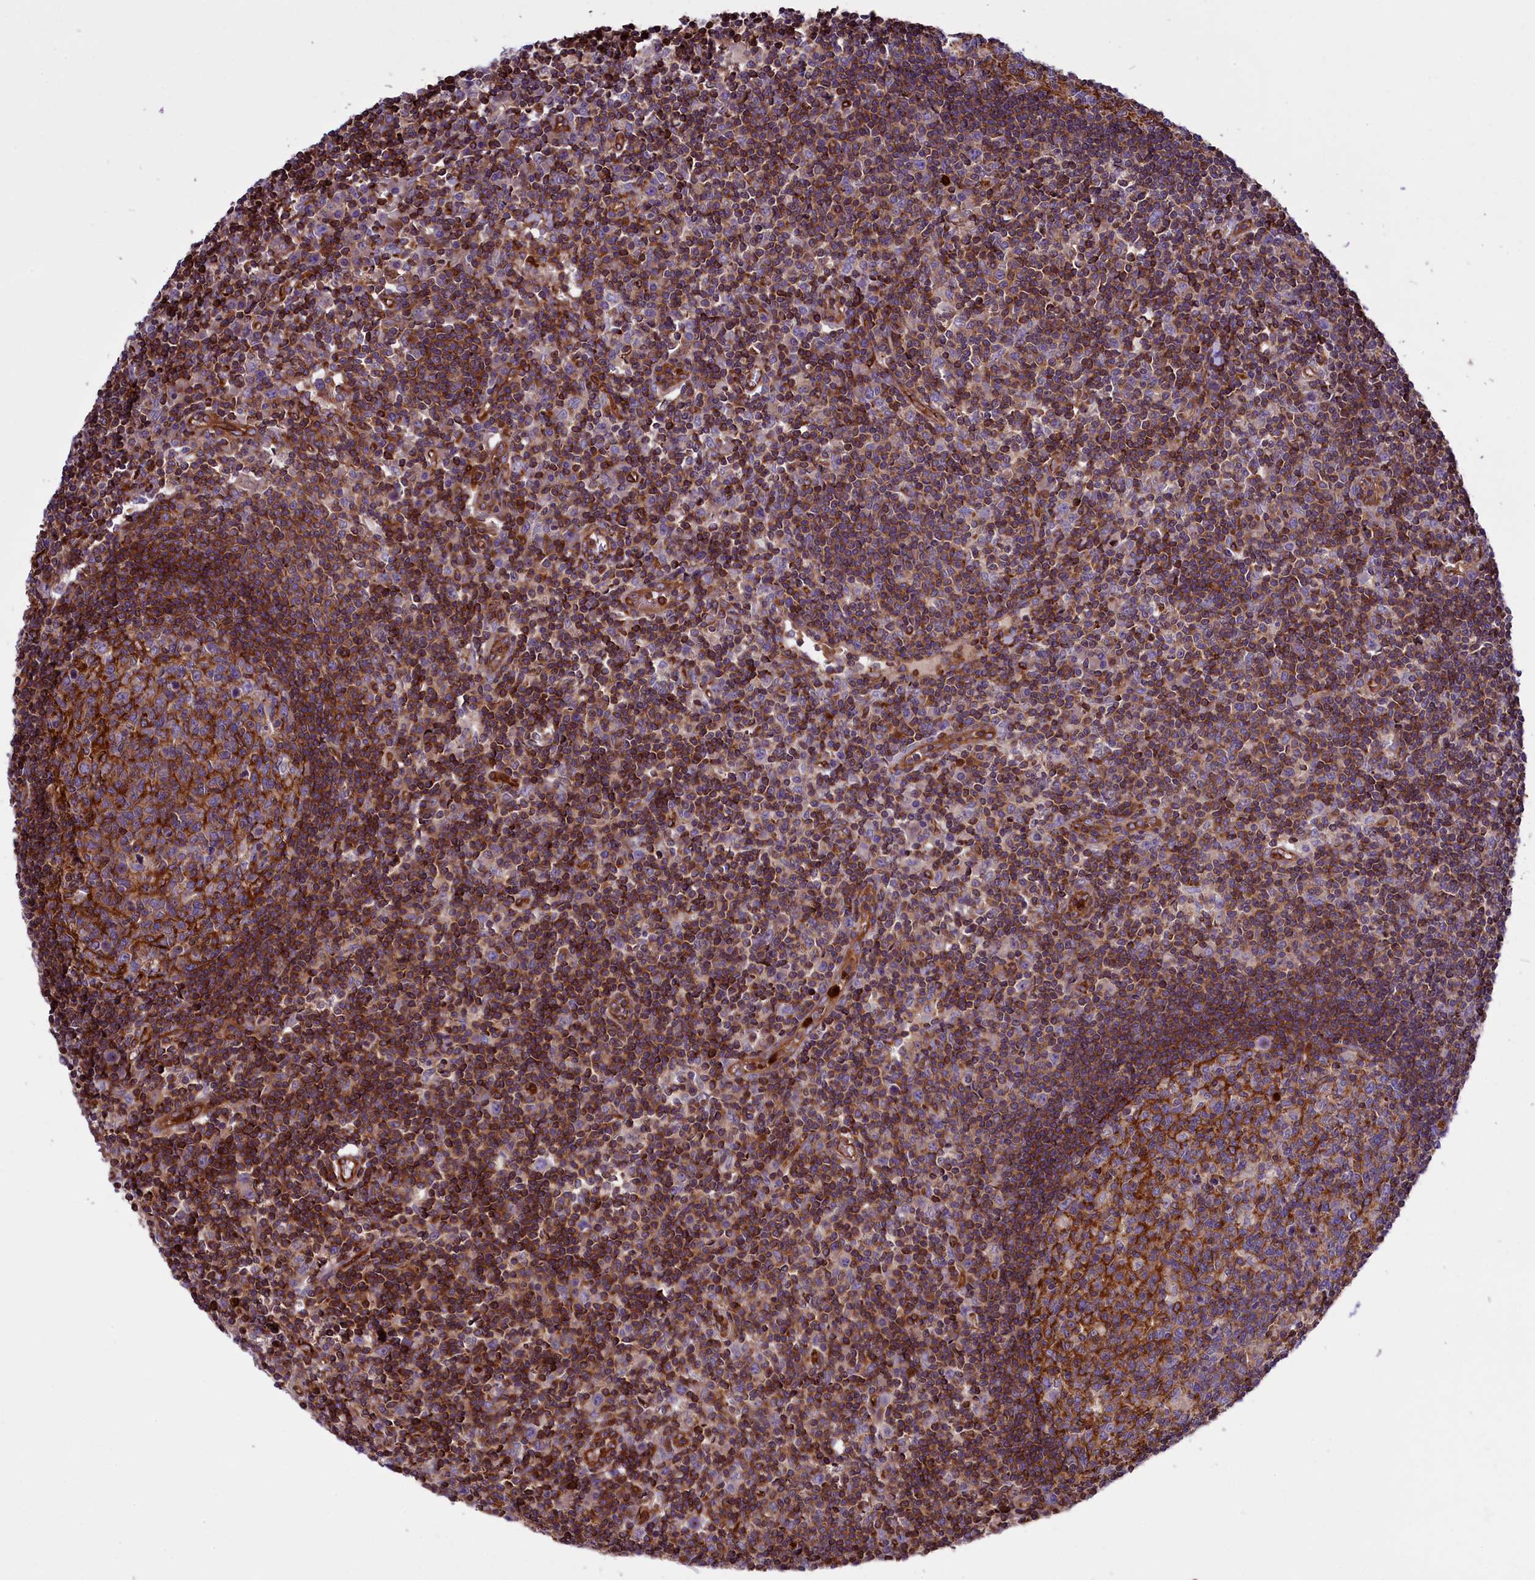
{"staining": {"intensity": "moderate", "quantity": "<25%", "location": "cytoplasmic/membranous"}, "tissue": "lymph node", "cell_type": "Germinal center cells", "image_type": "normal", "snomed": [{"axis": "morphology", "description": "Normal tissue, NOS"}, {"axis": "topography", "description": "Lymph node"}], "caption": "High-magnification brightfield microscopy of unremarkable lymph node stained with DAB (3,3'-diaminobenzidine) (brown) and counterstained with hematoxylin (blue). germinal center cells exhibit moderate cytoplasmic/membranous expression is present in approximately<25% of cells.", "gene": "CD99L2", "patient": {"sex": "female", "age": 55}}